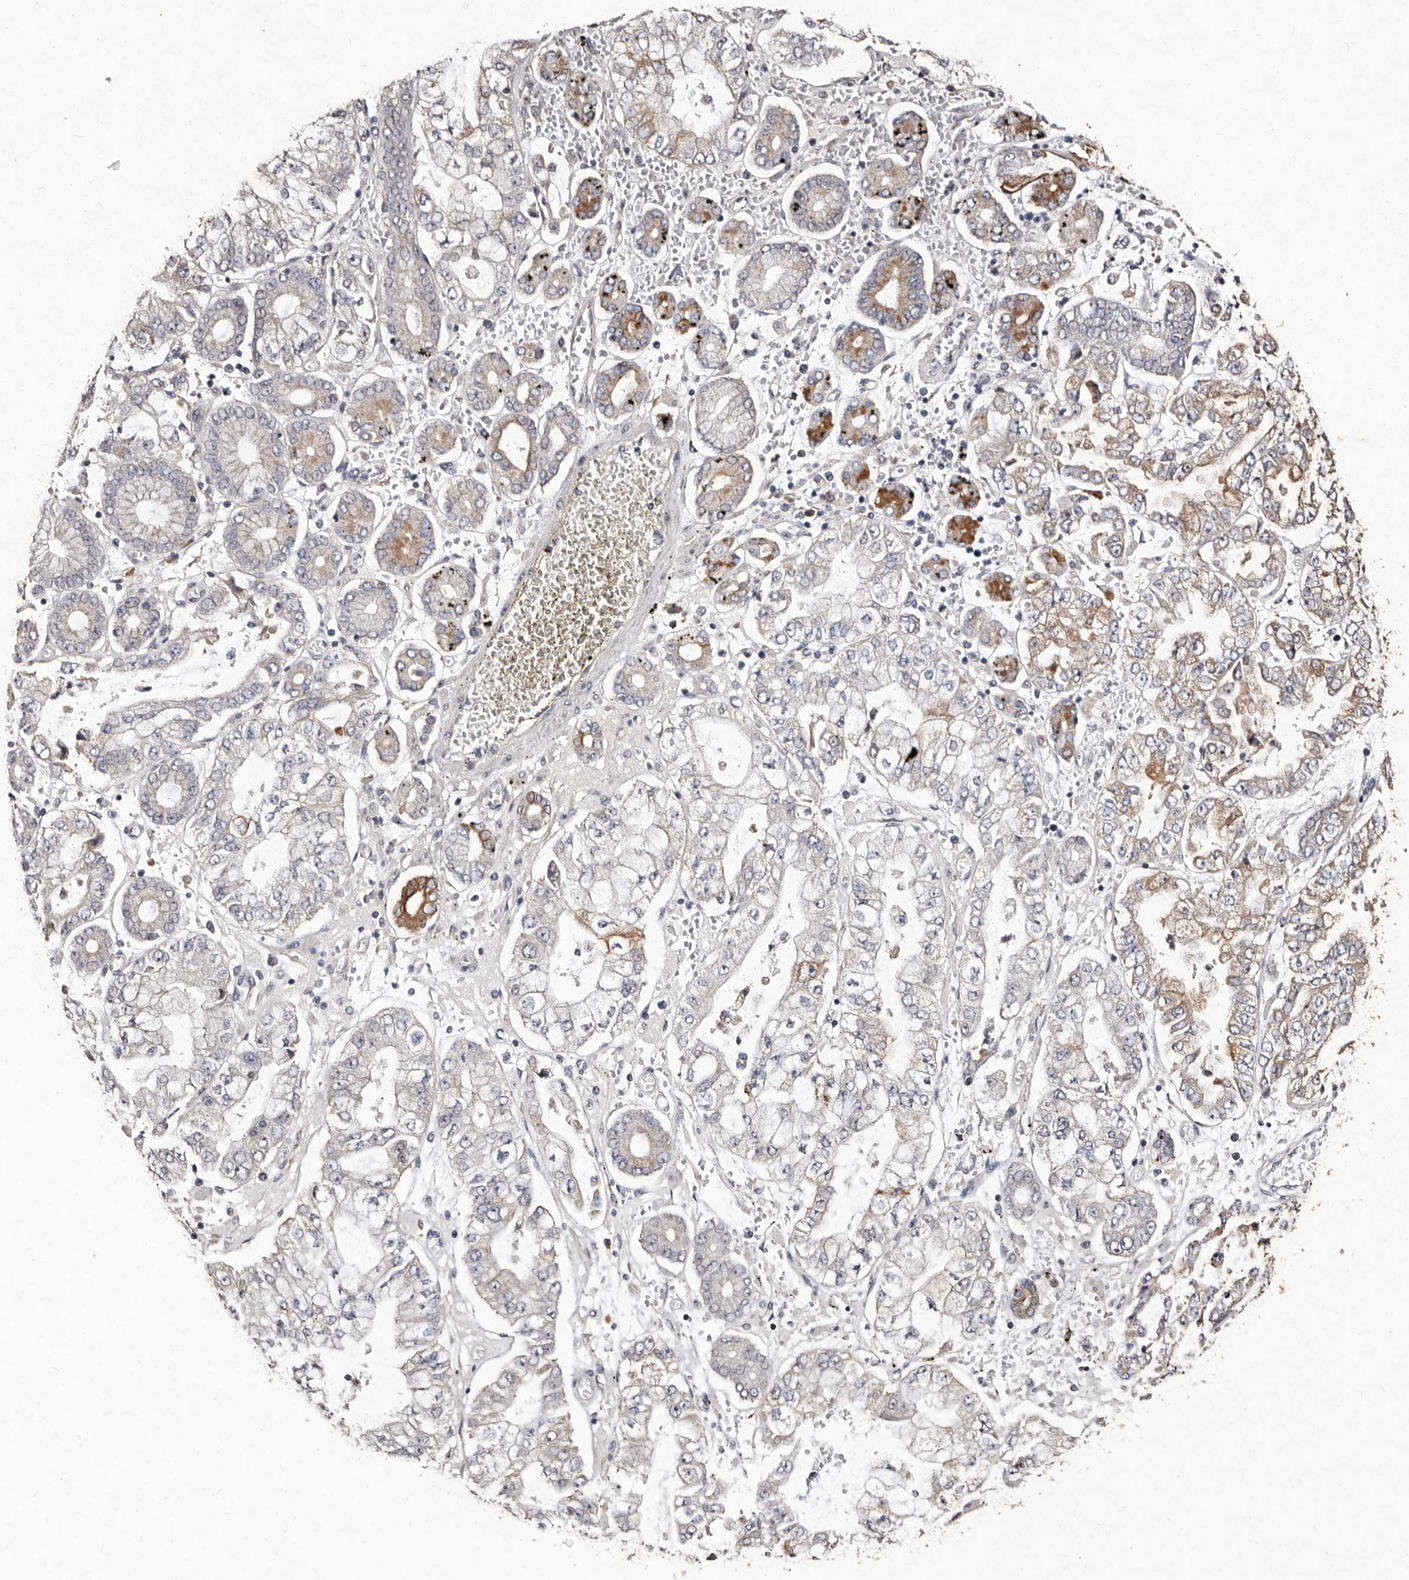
{"staining": {"intensity": "strong", "quantity": "<25%", "location": "cytoplasmic/membranous"}, "tissue": "stomach cancer", "cell_type": "Tumor cells", "image_type": "cancer", "snomed": [{"axis": "morphology", "description": "Adenocarcinoma, NOS"}, {"axis": "topography", "description": "Stomach"}], "caption": "The photomicrograph shows a brown stain indicating the presence of a protein in the cytoplasmic/membranous of tumor cells in stomach cancer (adenocarcinoma).", "gene": "TFB1M", "patient": {"sex": "male", "age": 76}}